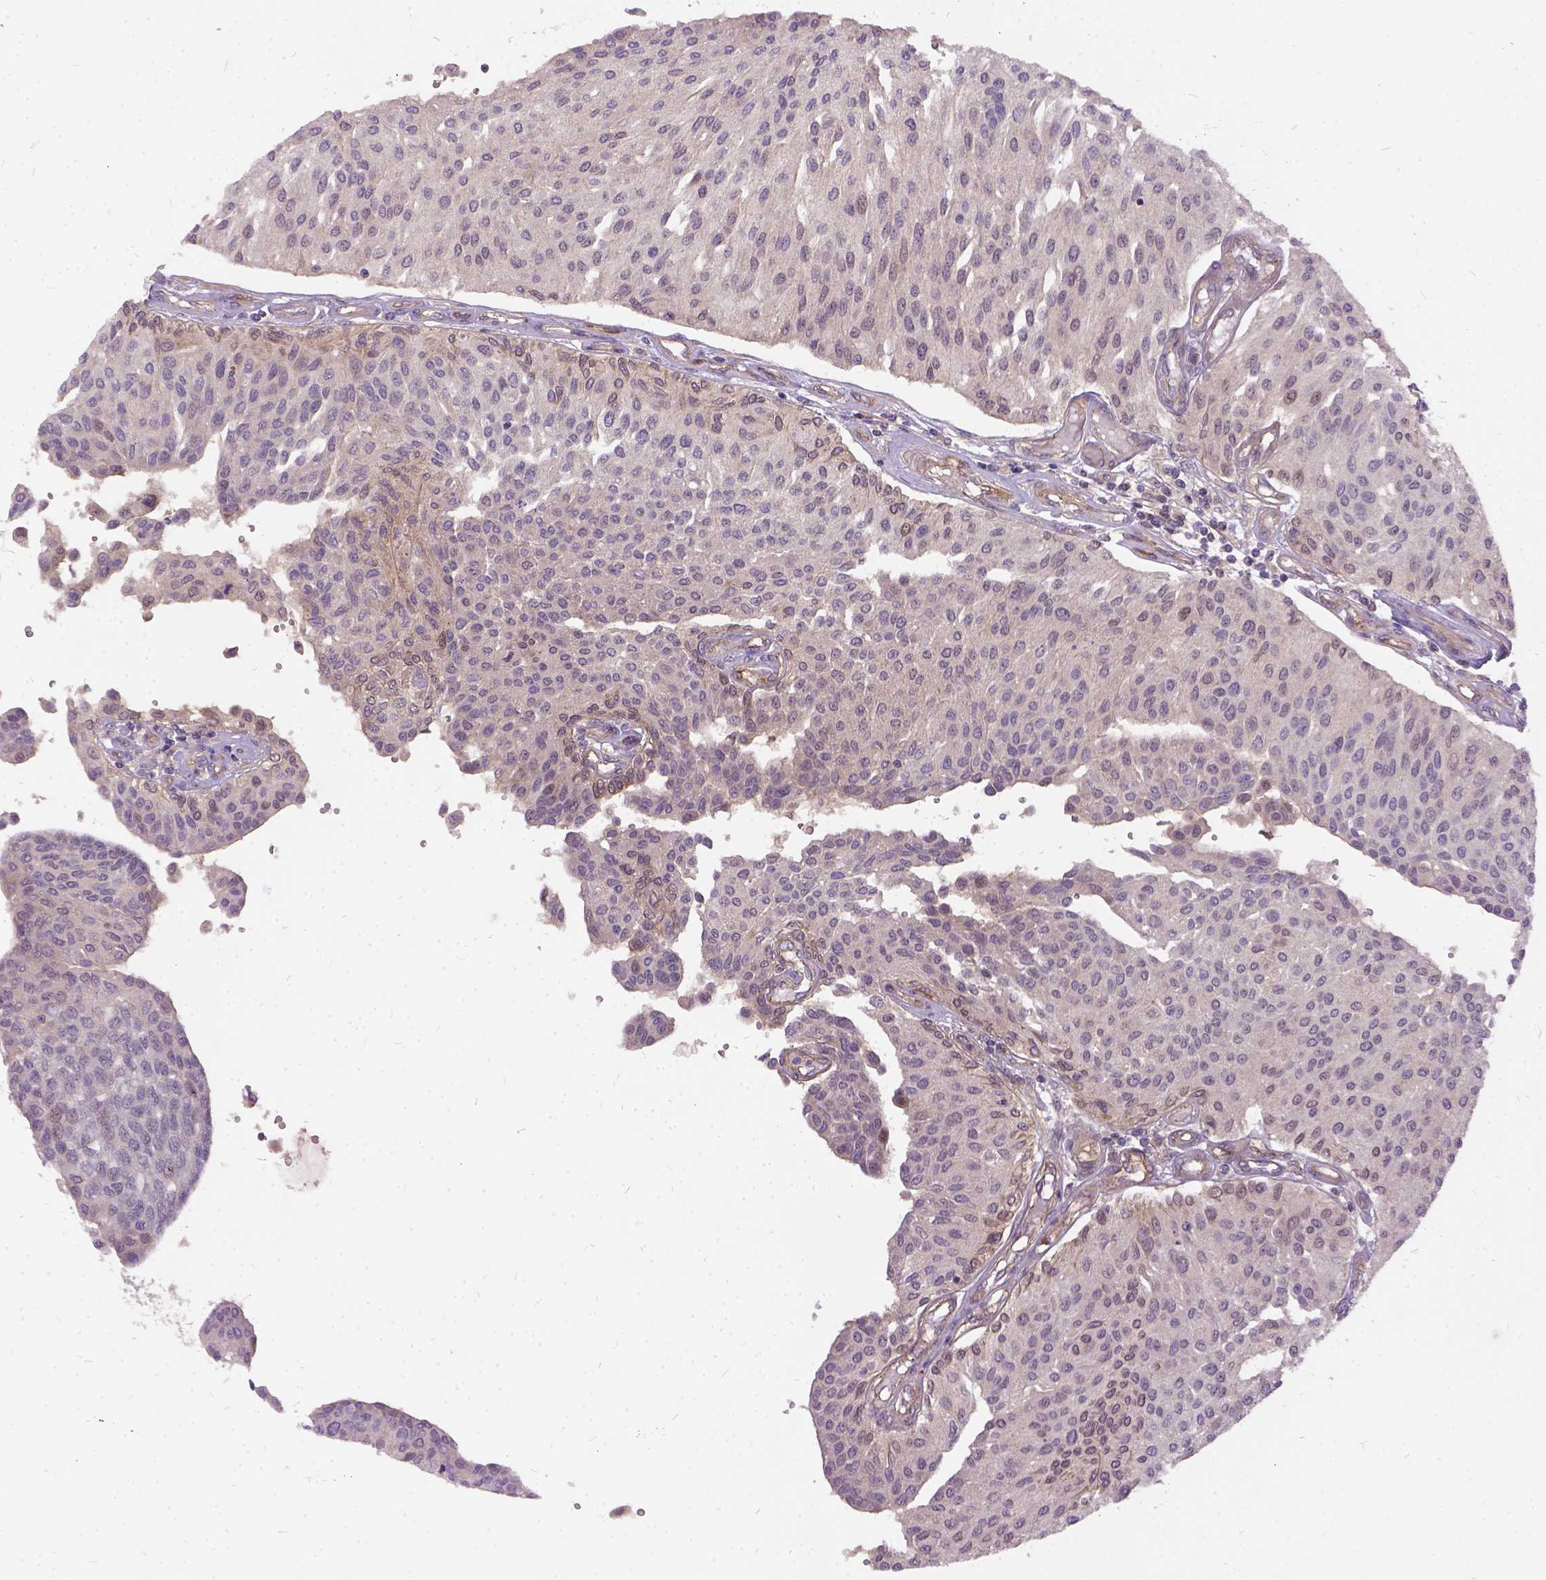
{"staining": {"intensity": "moderate", "quantity": "<25%", "location": "nuclear"}, "tissue": "urothelial cancer", "cell_type": "Tumor cells", "image_type": "cancer", "snomed": [{"axis": "morphology", "description": "Urothelial carcinoma, NOS"}, {"axis": "topography", "description": "Urinary bladder"}], "caption": "A histopathology image of urothelial cancer stained for a protein demonstrates moderate nuclear brown staining in tumor cells.", "gene": "ILRUN", "patient": {"sex": "male", "age": 55}}